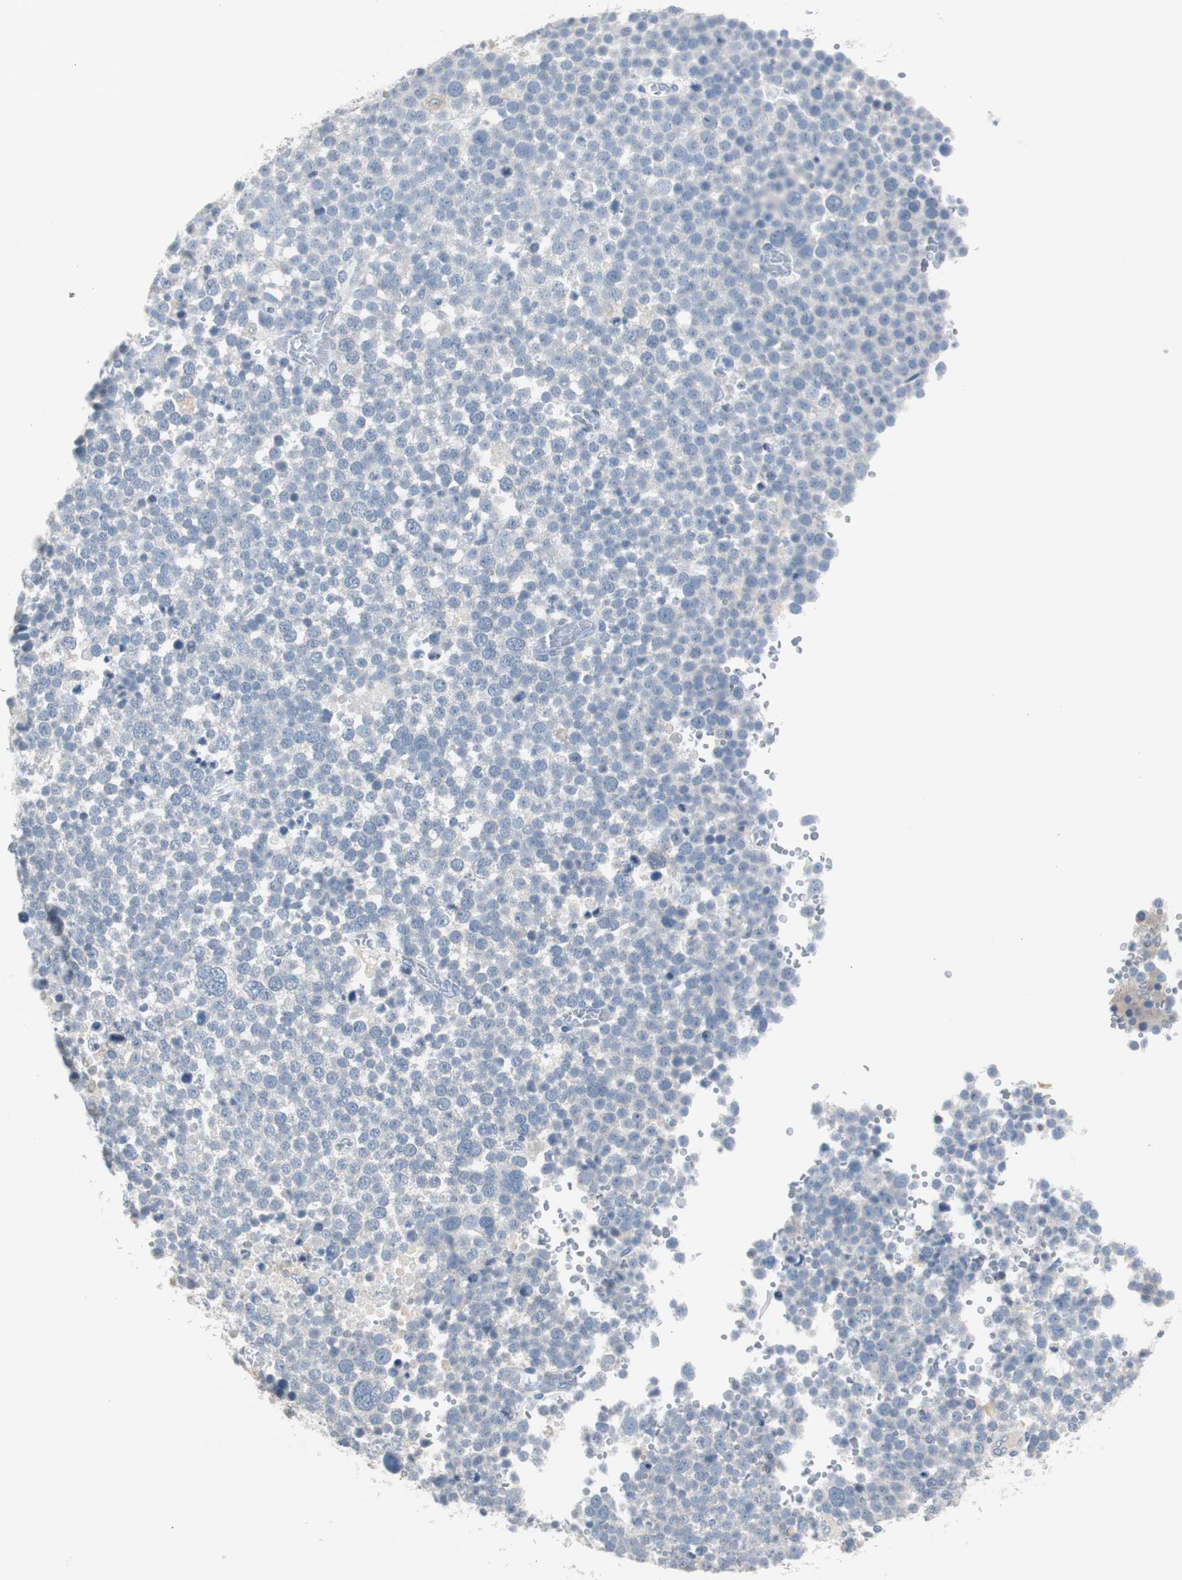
{"staining": {"intensity": "negative", "quantity": "none", "location": "none"}, "tissue": "testis cancer", "cell_type": "Tumor cells", "image_type": "cancer", "snomed": [{"axis": "morphology", "description": "Seminoma, NOS"}, {"axis": "topography", "description": "Testis"}], "caption": "Human testis seminoma stained for a protein using immunohistochemistry (IHC) demonstrates no expression in tumor cells.", "gene": "TK1", "patient": {"sex": "male", "age": 71}}